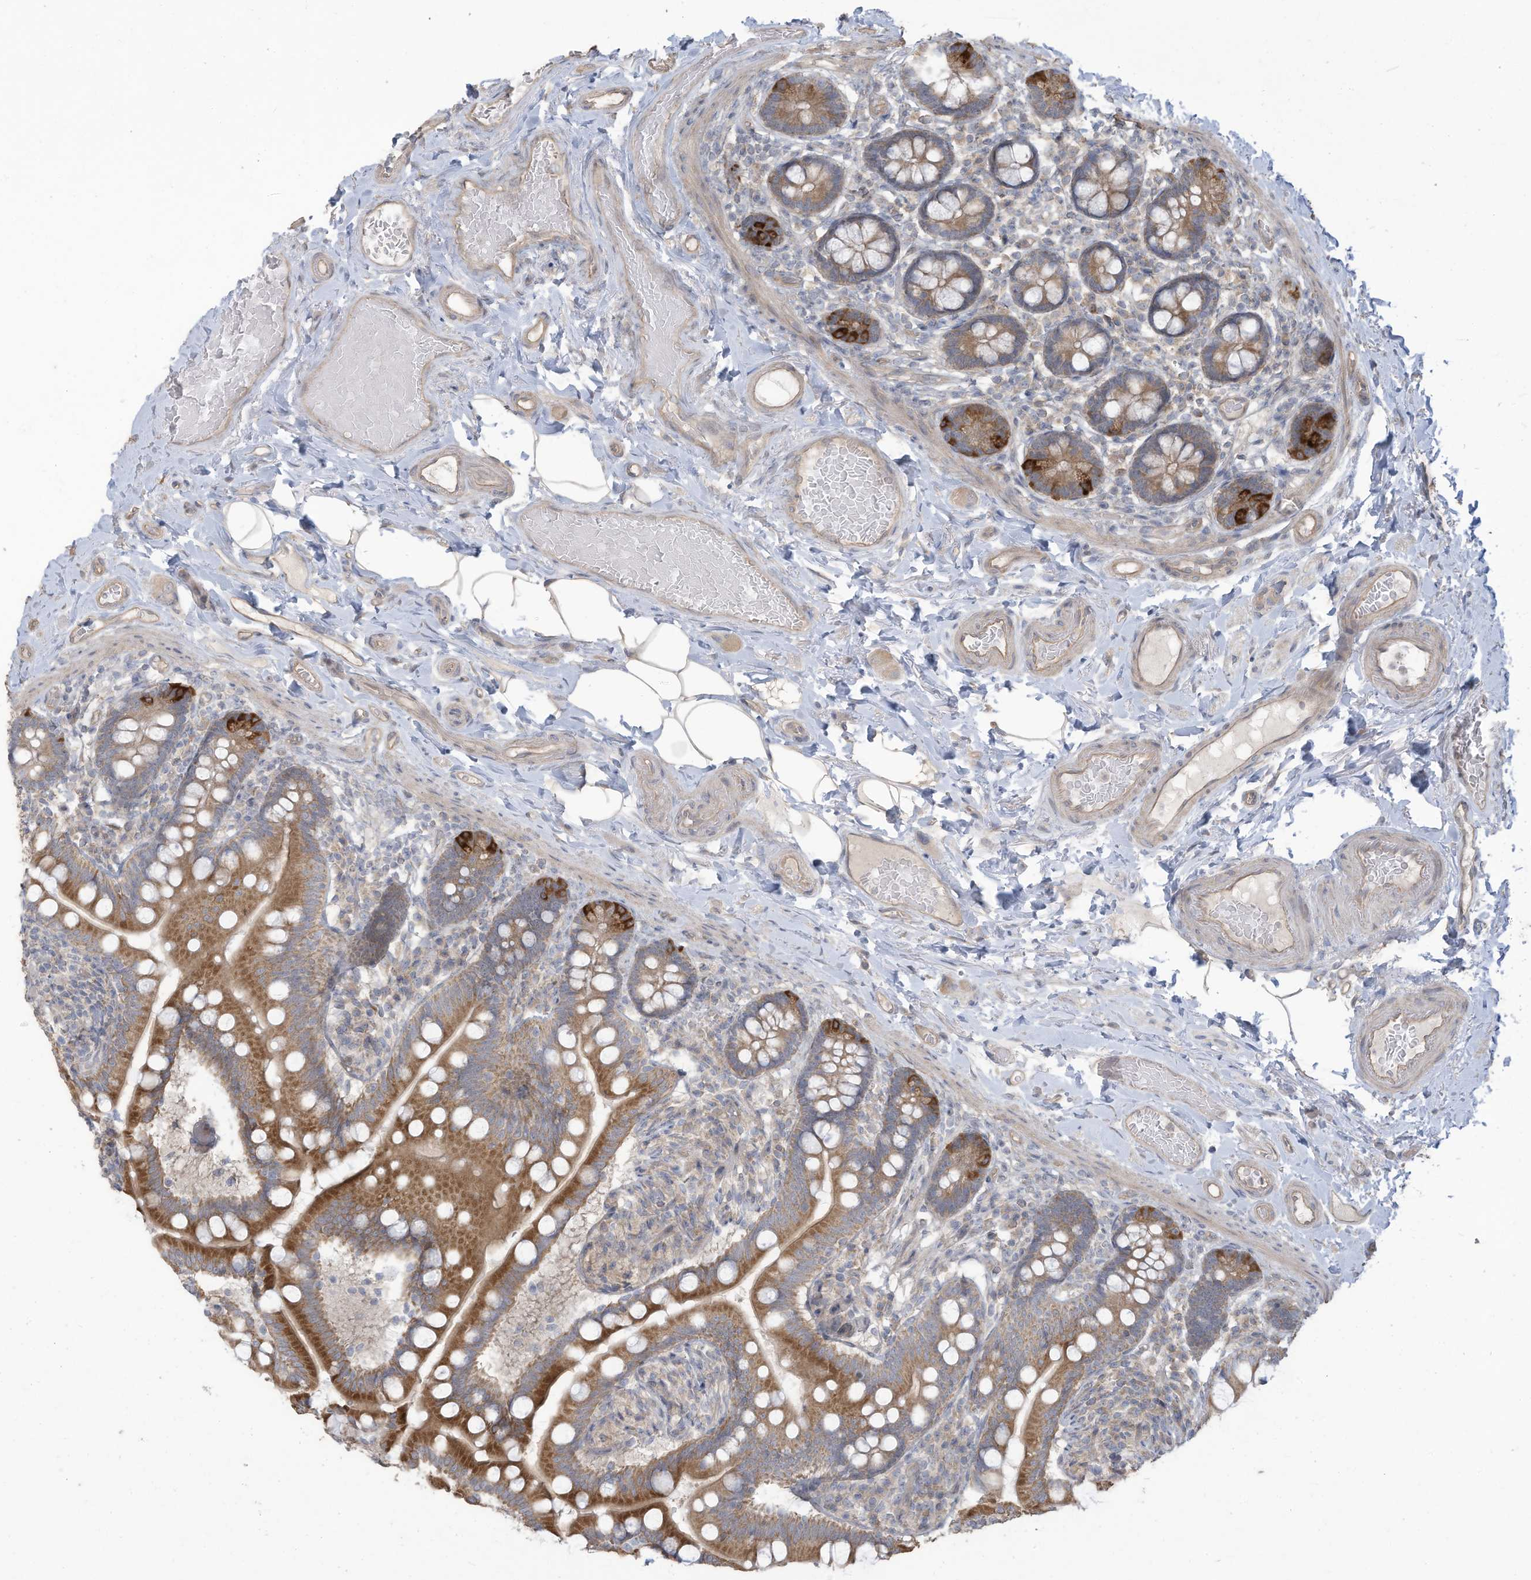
{"staining": {"intensity": "moderate", "quantity": ">75%", "location": "cytoplasmic/membranous"}, "tissue": "small intestine", "cell_type": "Glandular cells", "image_type": "normal", "snomed": [{"axis": "morphology", "description": "Normal tissue, NOS"}, {"axis": "topography", "description": "Small intestine"}], "caption": "Glandular cells display moderate cytoplasmic/membranous positivity in about >75% of cells in normal small intestine.", "gene": "MAGIX", "patient": {"sex": "female", "age": 64}}